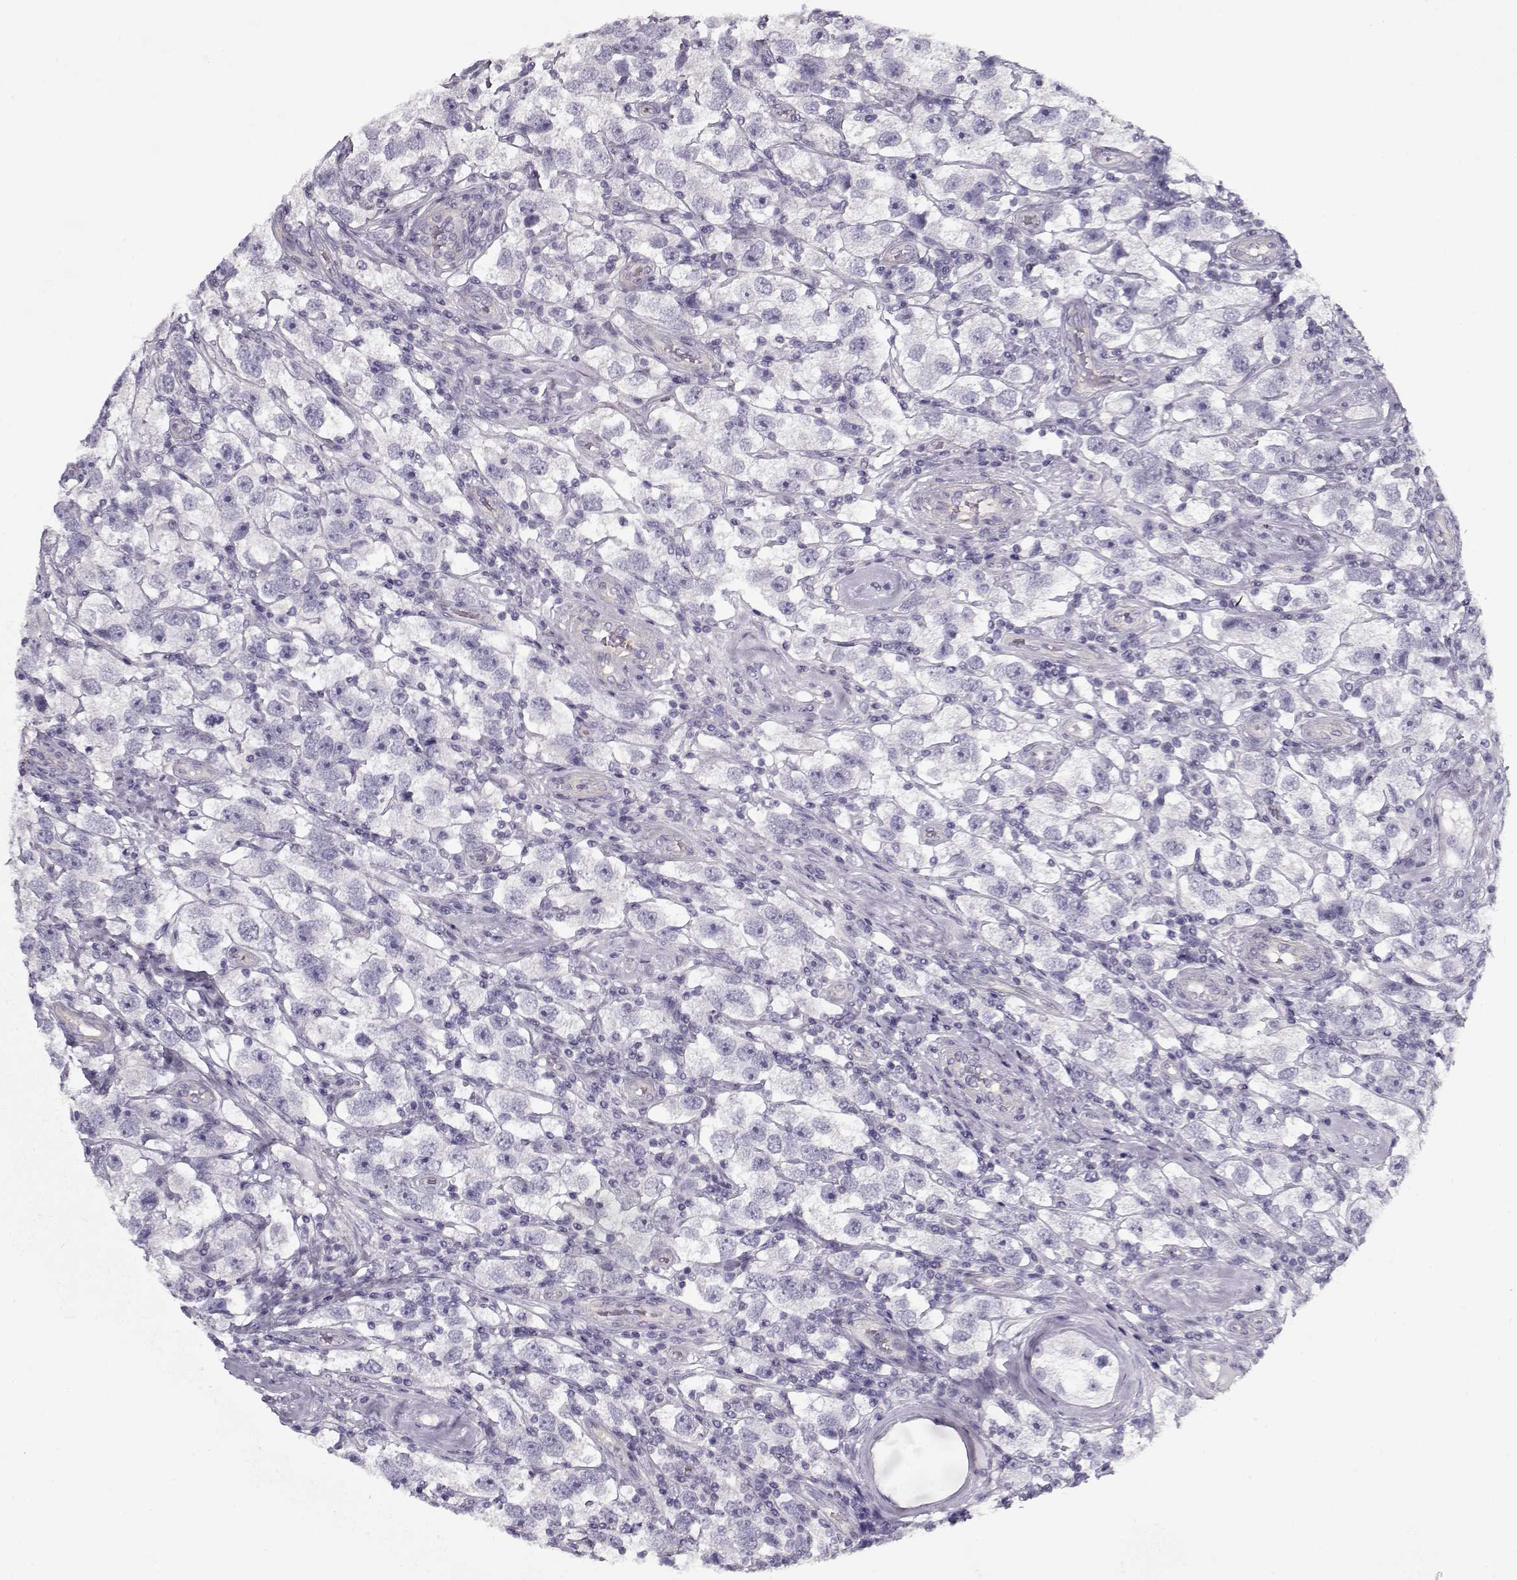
{"staining": {"intensity": "negative", "quantity": "none", "location": "none"}, "tissue": "testis cancer", "cell_type": "Tumor cells", "image_type": "cancer", "snomed": [{"axis": "morphology", "description": "Seminoma, NOS"}, {"axis": "topography", "description": "Testis"}], "caption": "Testis cancer stained for a protein using immunohistochemistry displays no expression tumor cells.", "gene": "CCDC136", "patient": {"sex": "male", "age": 26}}